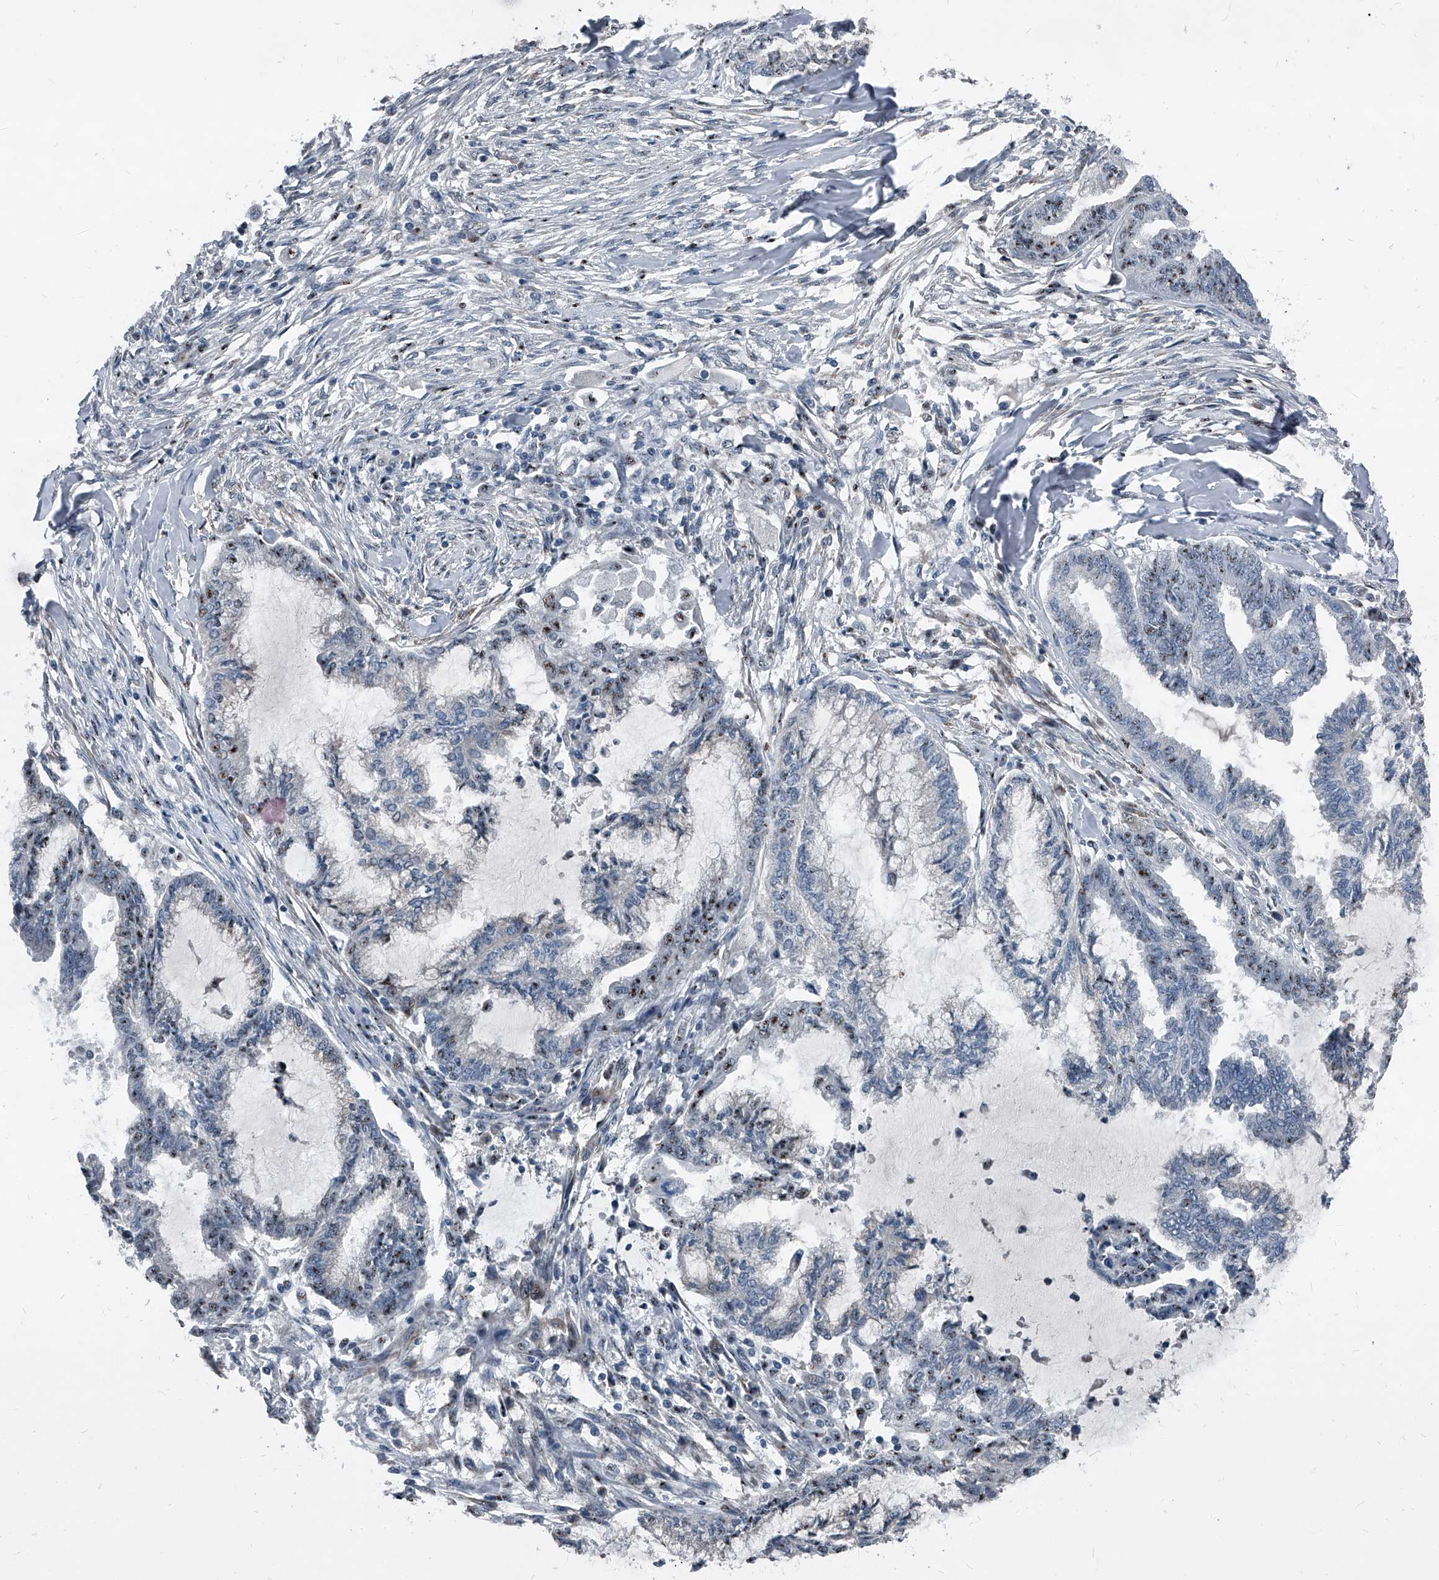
{"staining": {"intensity": "moderate", "quantity": "<25%", "location": "nuclear"}, "tissue": "endometrial cancer", "cell_type": "Tumor cells", "image_type": "cancer", "snomed": [{"axis": "morphology", "description": "Adenocarcinoma, NOS"}, {"axis": "topography", "description": "Endometrium"}], "caption": "Human endometrial adenocarcinoma stained with a protein marker displays moderate staining in tumor cells.", "gene": "MEN1", "patient": {"sex": "female", "age": 86}}